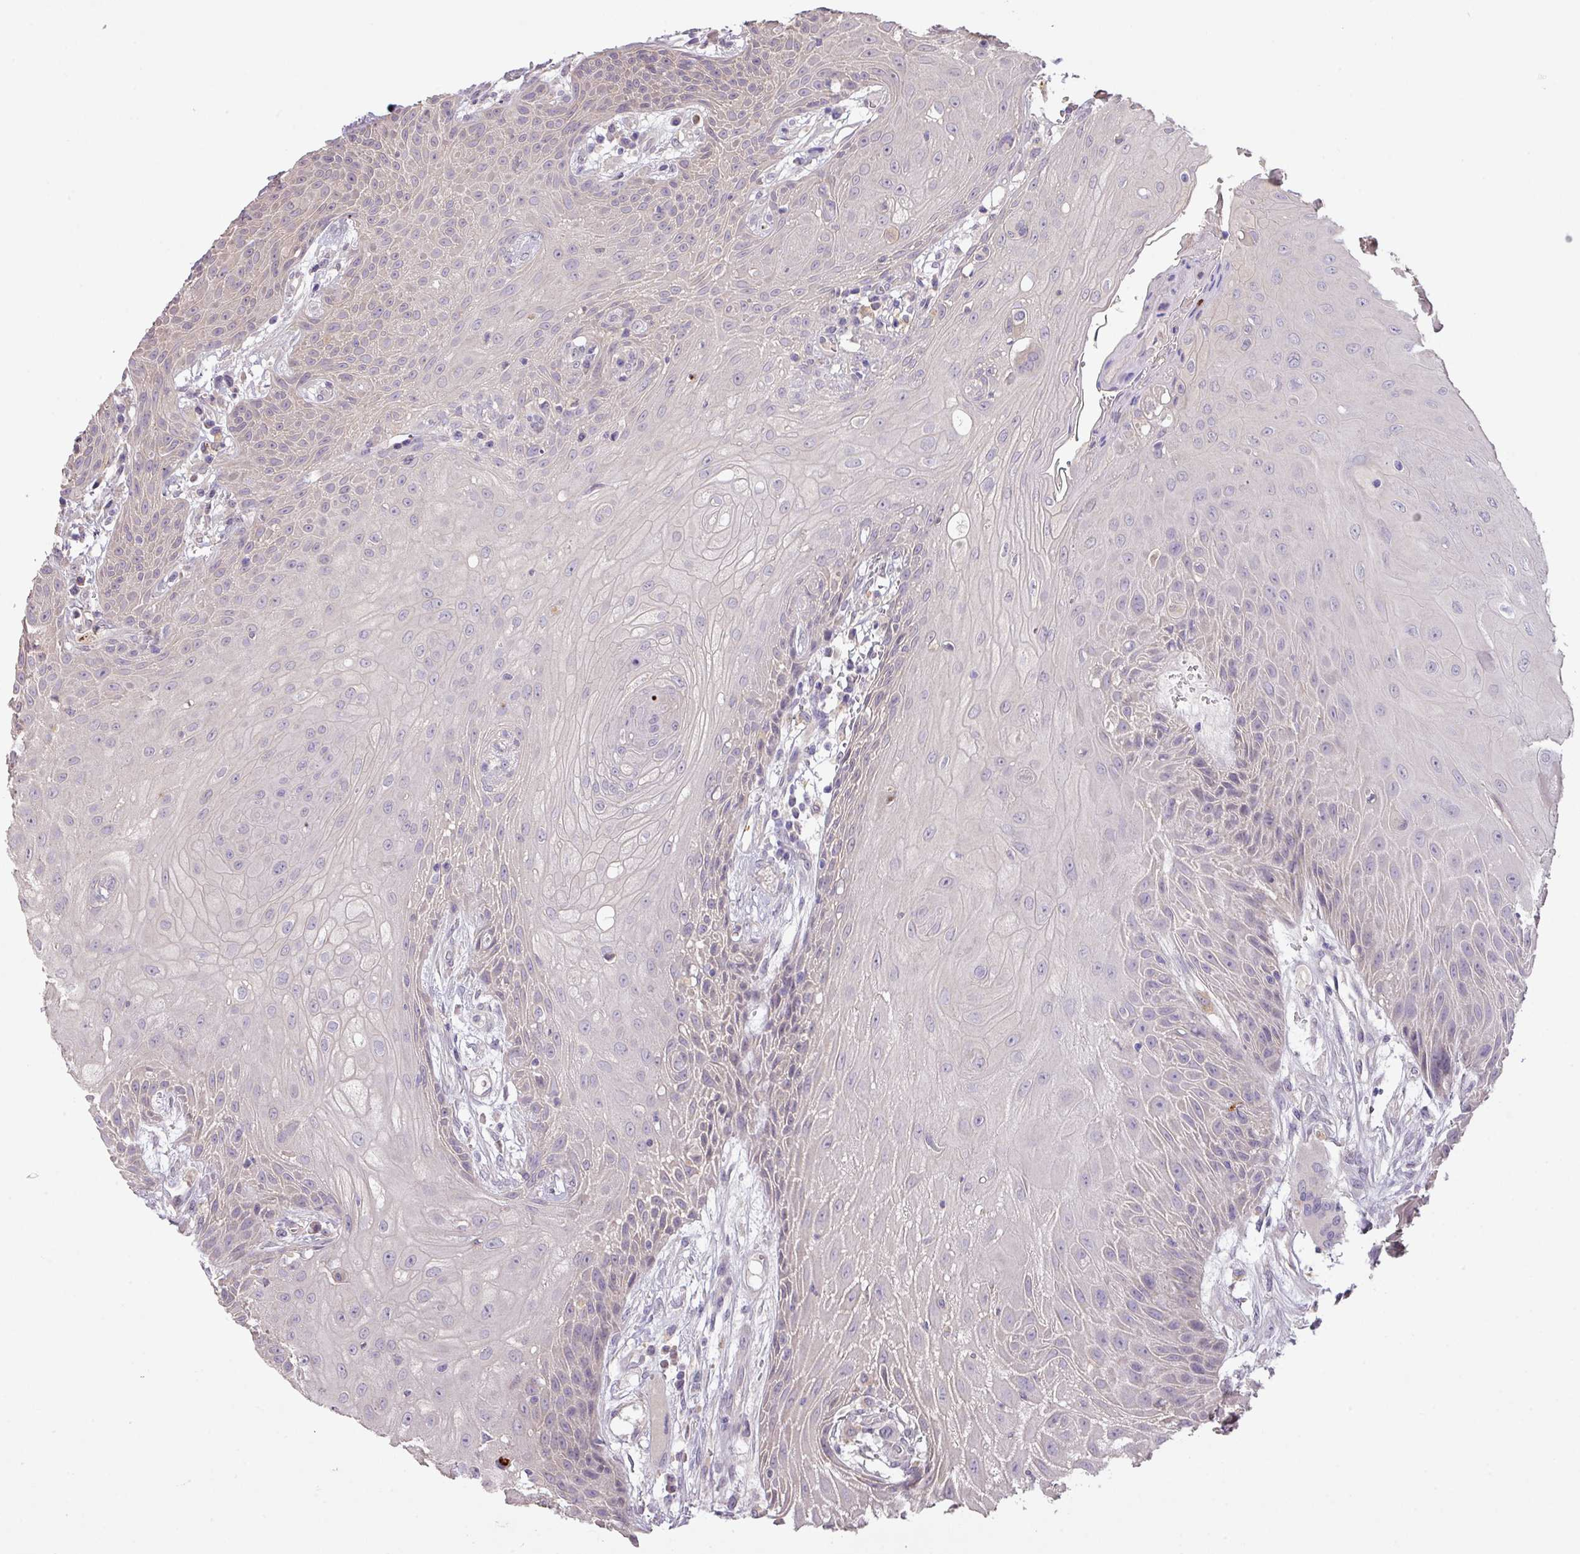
{"staining": {"intensity": "negative", "quantity": "none", "location": "none"}, "tissue": "head and neck cancer", "cell_type": "Tumor cells", "image_type": "cancer", "snomed": [{"axis": "morphology", "description": "Squamous cell carcinoma, NOS"}, {"axis": "topography", "description": "Head-Neck"}], "caption": "This is a histopathology image of immunohistochemistry staining of head and neck cancer (squamous cell carcinoma), which shows no positivity in tumor cells.", "gene": "PRADC1", "patient": {"sex": "female", "age": 73}}